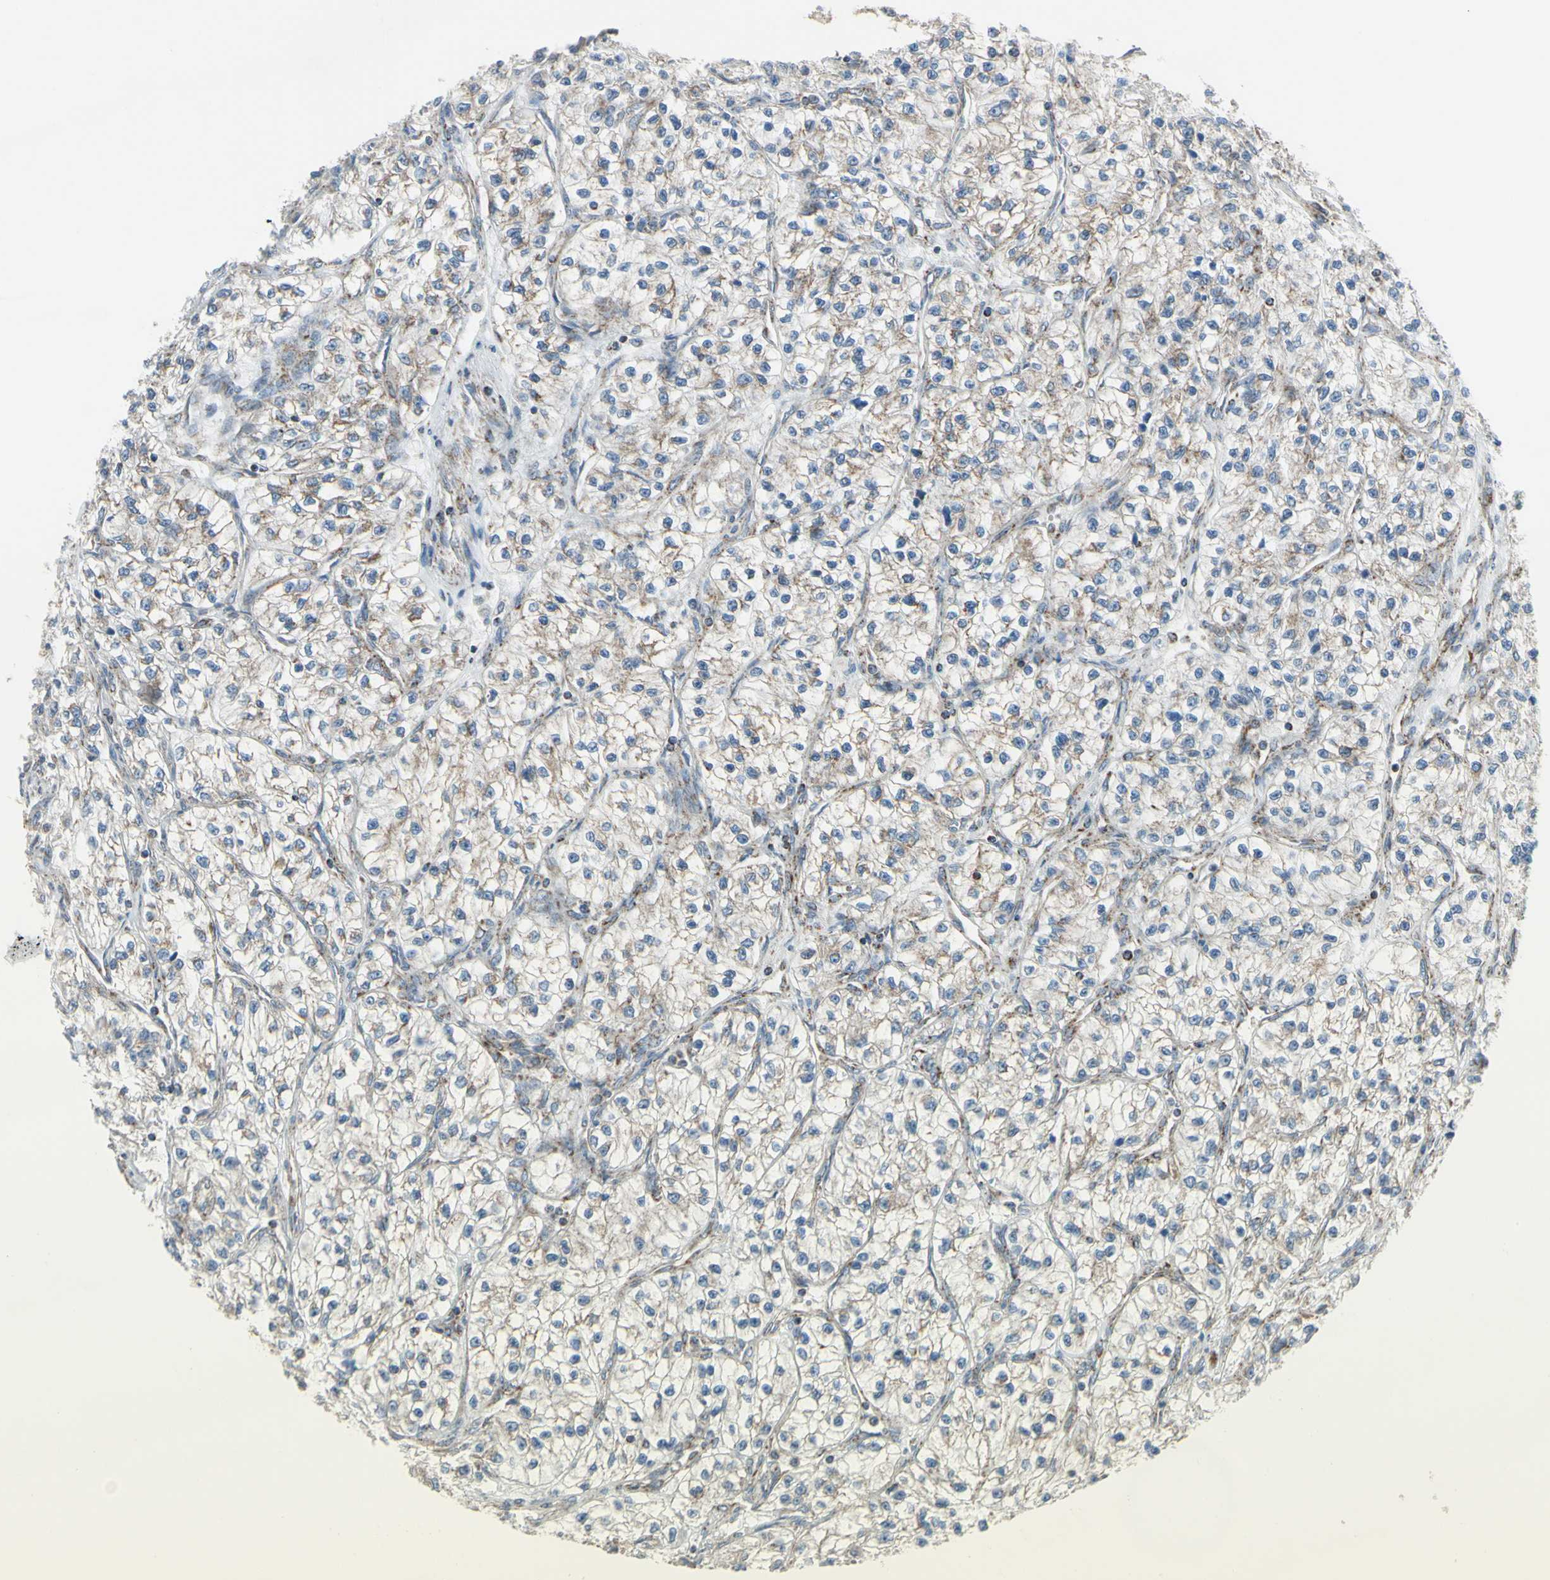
{"staining": {"intensity": "weak", "quantity": "<25%", "location": "cytoplasmic/membranous"}, "tissue": "renal cancer", "cell_type": "Tumor cells", "image_type": "cancer", "snomed": [{"axis": "morphology", "description": "Adenocarcinoma, NOS"}, {"axis": "topography", "description": "Kidney"}], "caption": "High power microscopy histopathology image of an immunohistochemistry (IHC) photomicrograph of renal adenocarcinoma, revealing no significant positivity in tumor cells.", "gene": "FAM171B", "patient": {"sex": "female", "age": 57}}